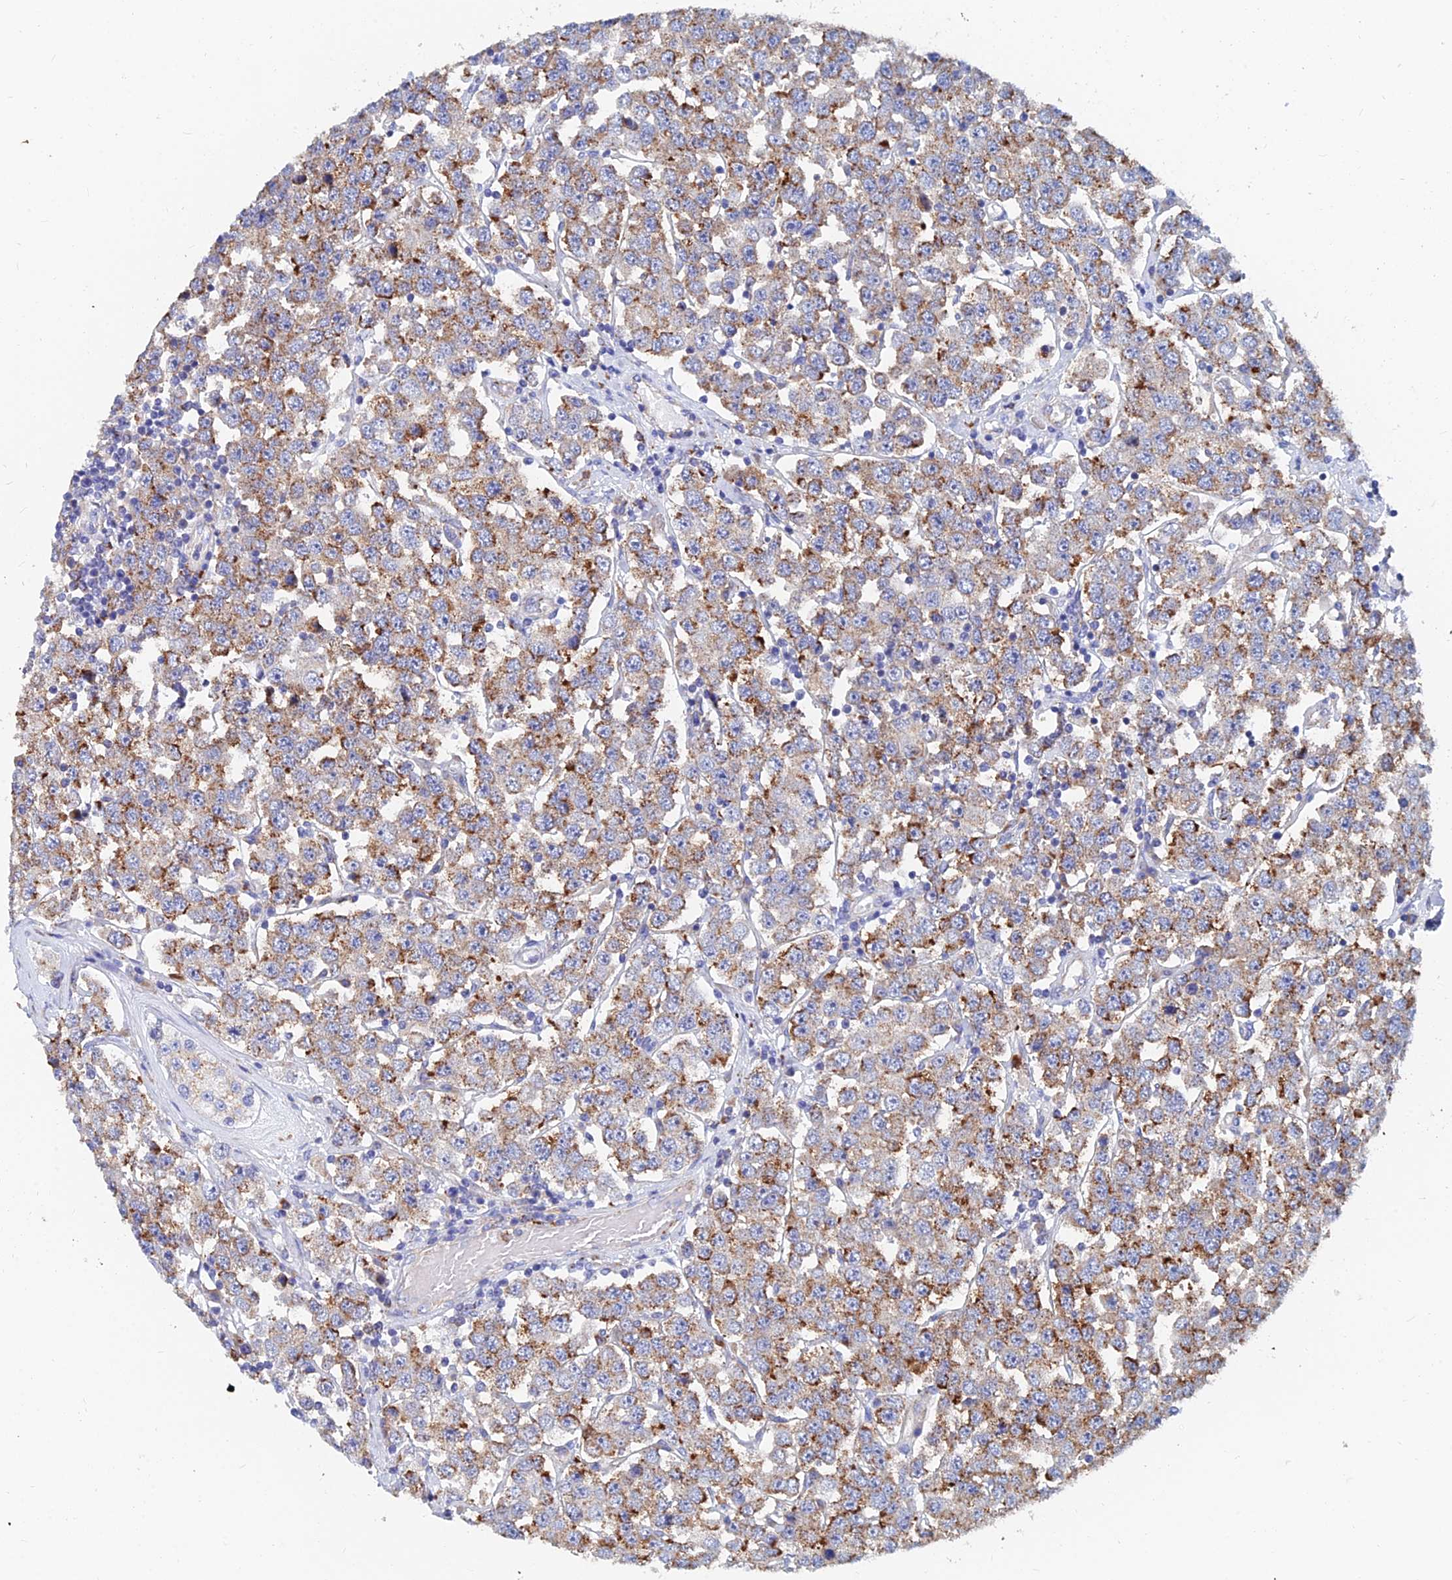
{"staining": {"intensity": "moderate", "quantity": ">75%", "location": "cytoplasmic/membranous"}, "tissue": "testis cancer", "cell_type": "Tumor cells", "image_type": "cancer", "snomed": [{"axis": "morphology", "description": "Seminoma, NOS"}, {"axis": "topography", "description": "Testis"}], "caption": "Testis cancer (seminoma) stained for a protein (brown) exhibits moderate cytoplasmic/membranous positive expression in approximately >75% of tumor cells.", "gene": "SPNS1", "patient": {"sex": "male", "age": 28}}